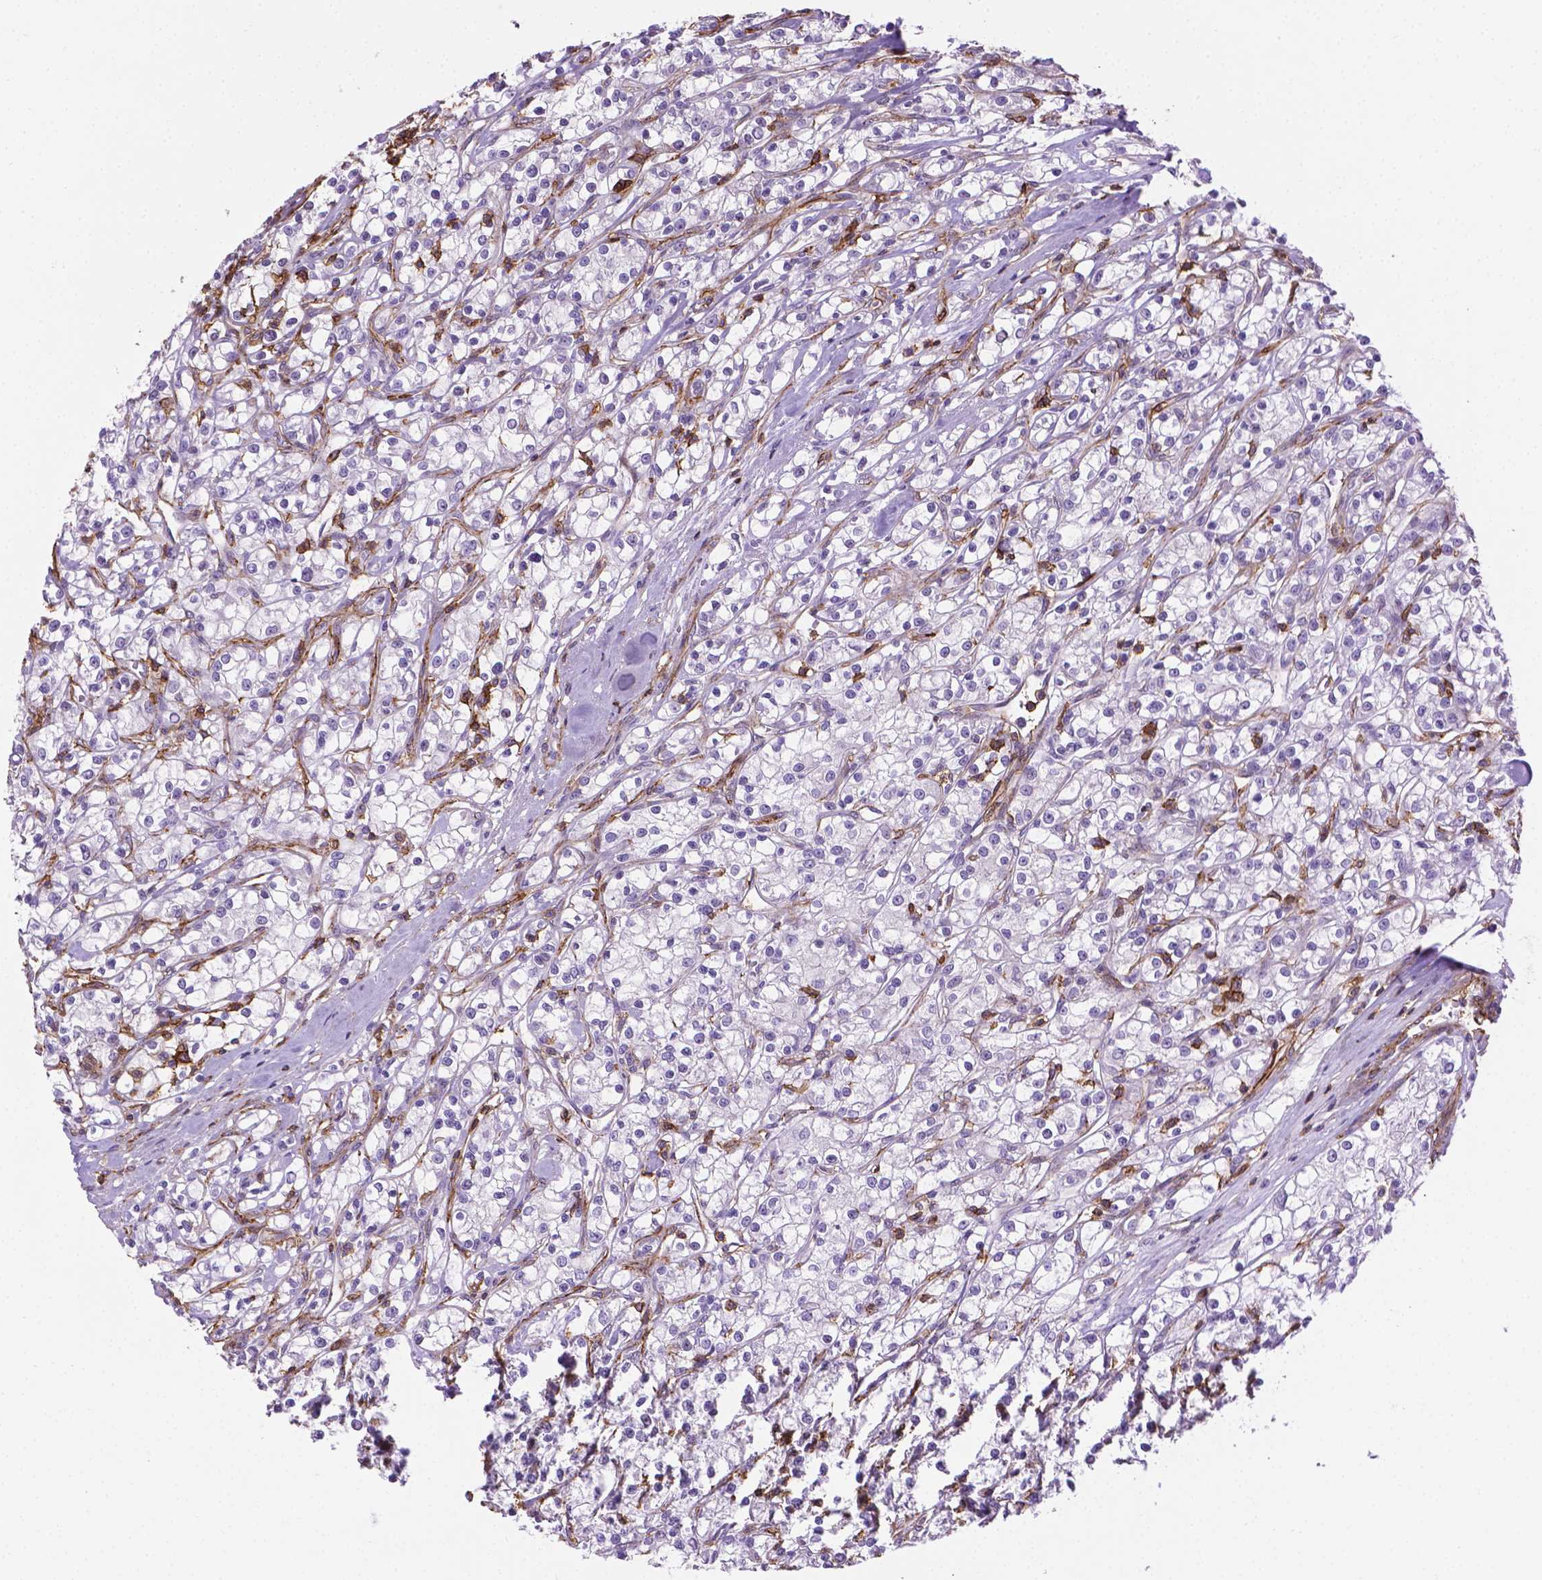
{"staining": {"intensity": "negative", "quantity": "none", "location": "none"}, "tissue": "renal cancer", "cell_type": "Tumor cells", "image_type": "cancer", "snomed": [{"axis": "morphology", "description": "Adenocarcinoma, NOS"}, {"axis": "topography", "description": "Kidney"}], "caption": "Renal cancer was stained to show a protein in brown. There is no significant expression in tumor cells.", "gene": "ACAD10", "patient": {"sex": "female", "age": 59}}